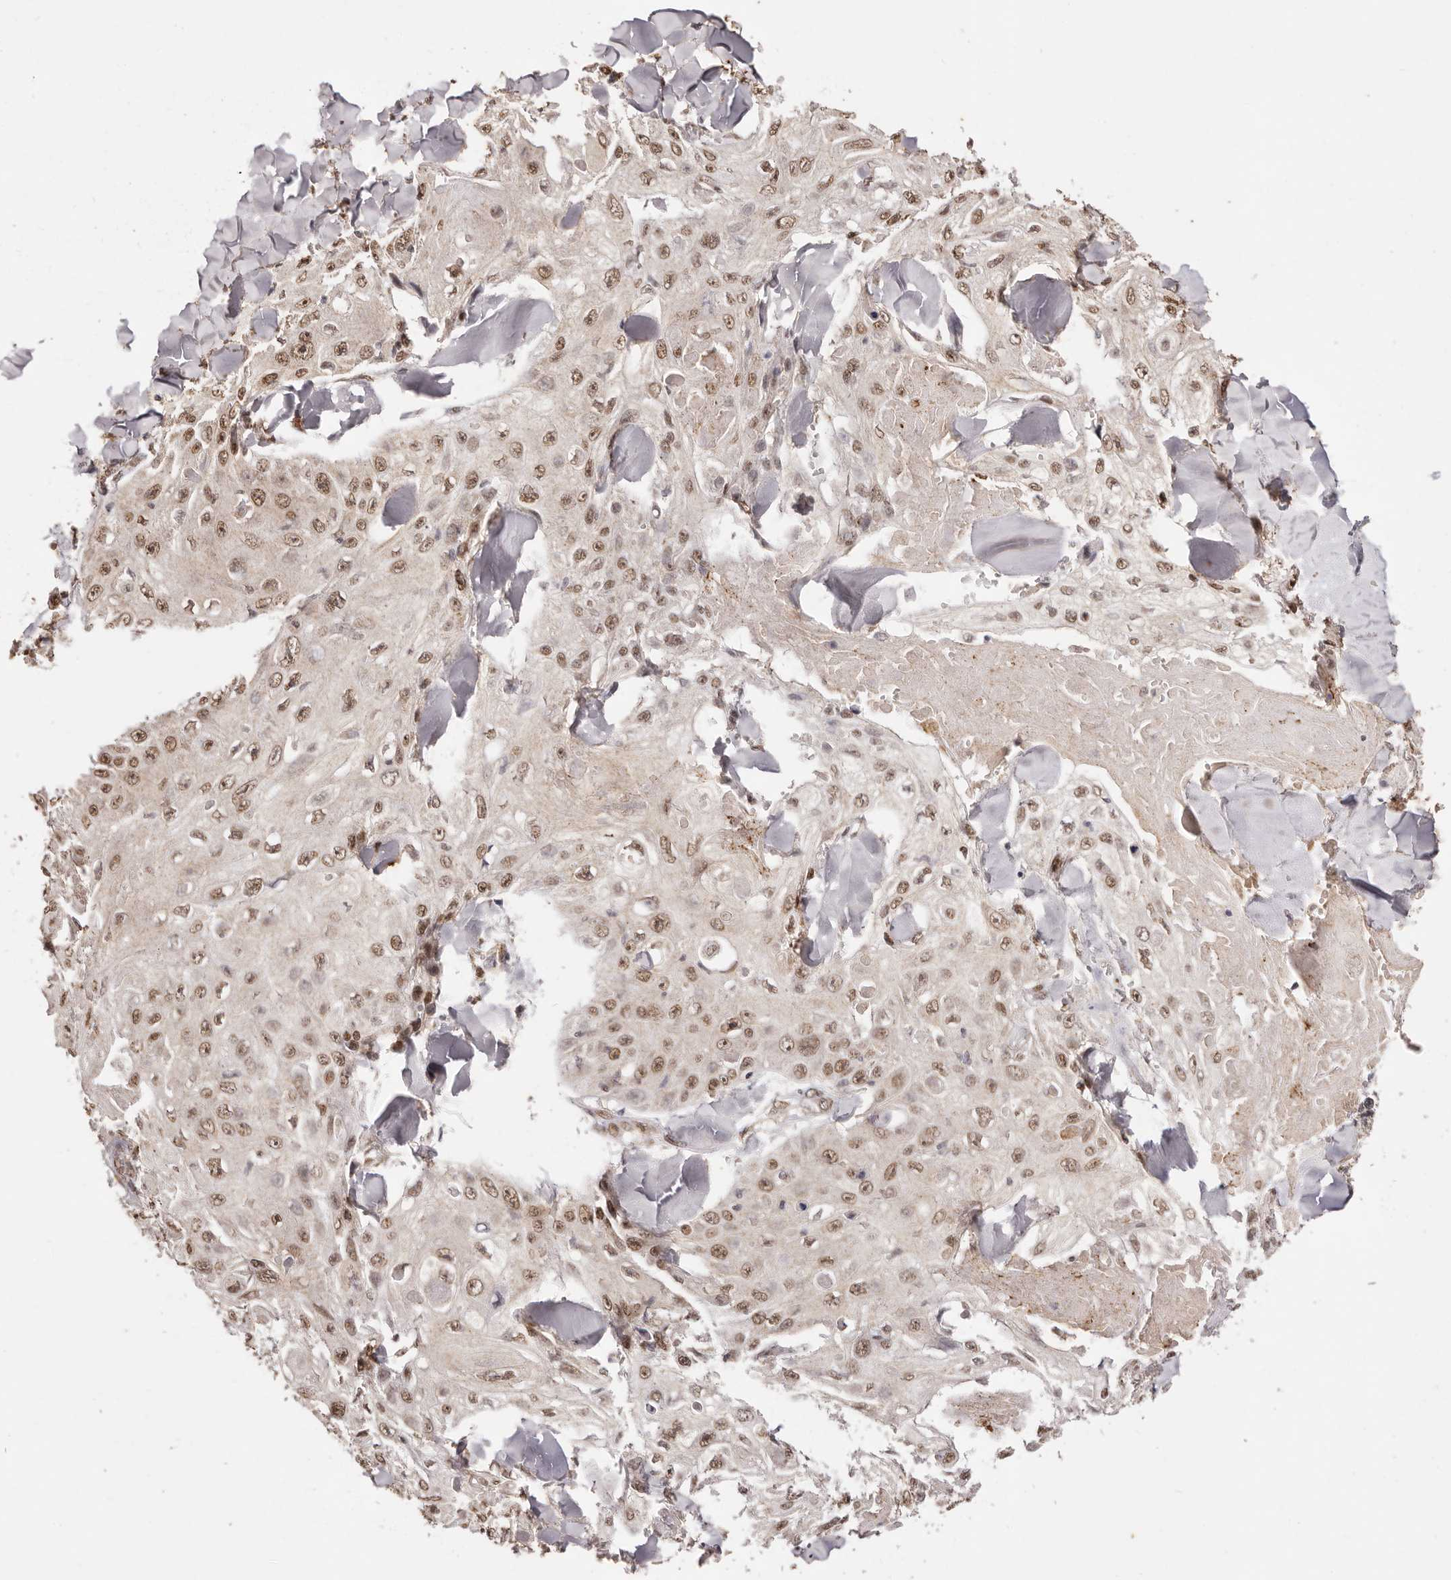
{"staining": {"intensity": "moderate", "quantity": ">75%", "location": "nuclear"}, "tissue": "skin cancer", "cell_type": "Tumor cells", "image_type": "cancer", "snomed": [{"axis": "morphology", "description": "Squamous cell carcinoma, NOS"}, {"axis": "topography", "description": "Skin"}], "caption": "IHC staining of skin cancer (squamous cell carcinoma), which shows medium levels of moderate nuclear positivity in about >75% of tumor cells indicating moderate nuclear protein positivity. The staining was performed using DAB (brown) for protein detection and nuclei were counterstained in hematoxylin (blue).", "gene": "RPS6KA5", "patient": {"sex": "male", "age": 86}}